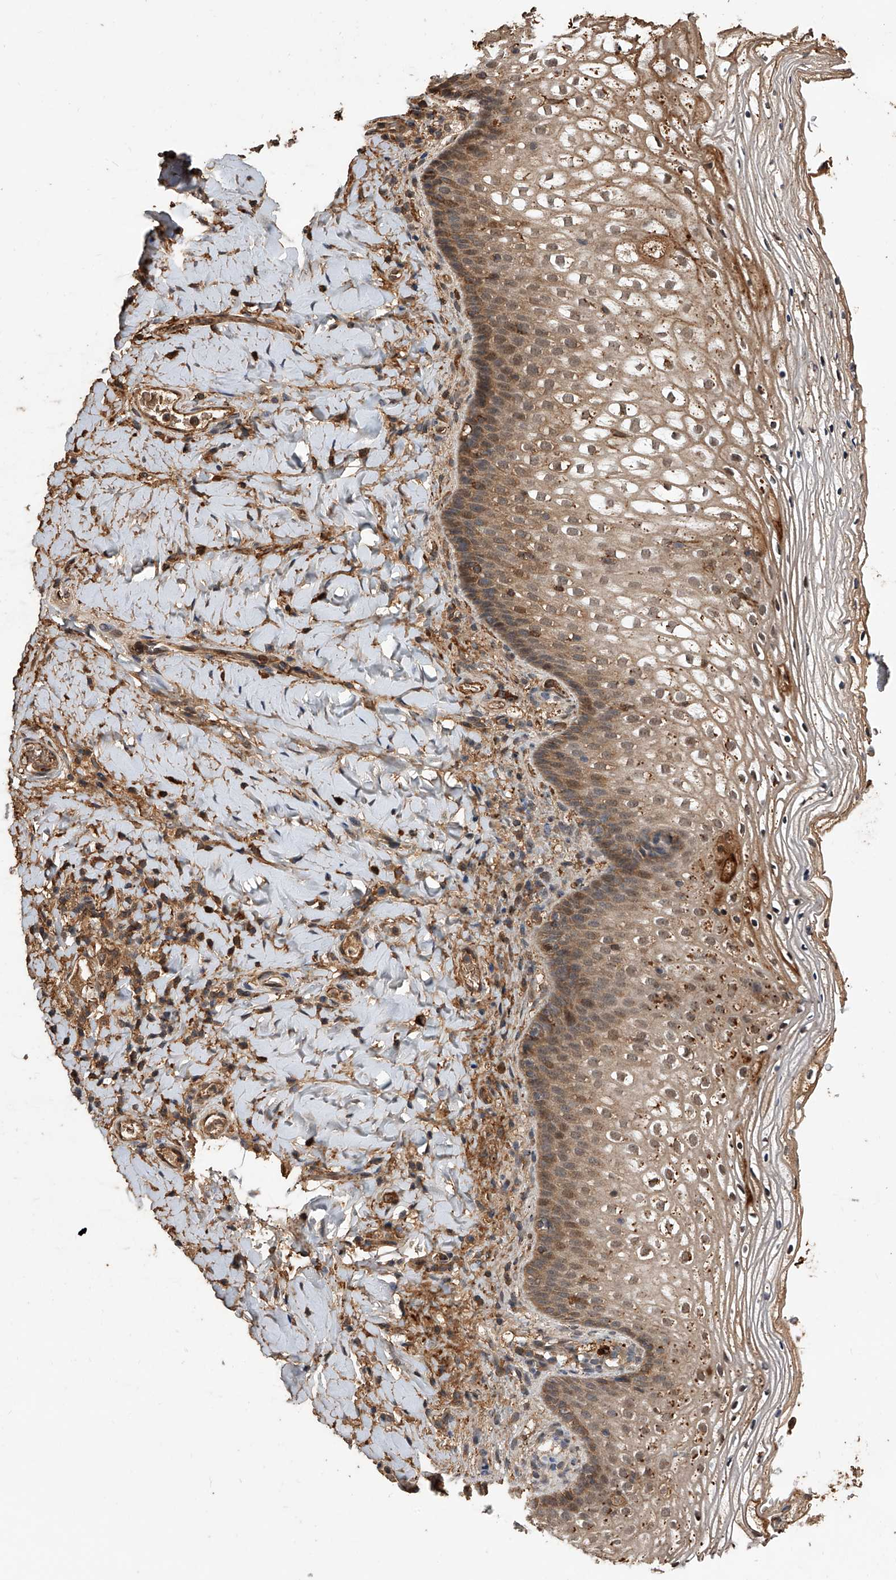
{"staining": {"intensity": "moderate", "quantity": ">75%", "location": "cytoplasmic/membranous,nuclear"}, "tissue": "vagina", "cell_type": "Squamous epithelial cells", "image_type": "normal", "snomed": [{"axis": "morphology", "description": "Normal tissue, NOS"}, {"axis": "topography", "description": "Vagina"}], "caption": "Immunohistochemistry (IHC) image of benign human vagina stained for a protein (brown), which displays medium levels of moderate cytoplasmic/membranous,nuclear expression in approximately >75% of squamous epithelial cells.", "gene": "CFAP410", "patient": {"sex": "female", "age": 60}}